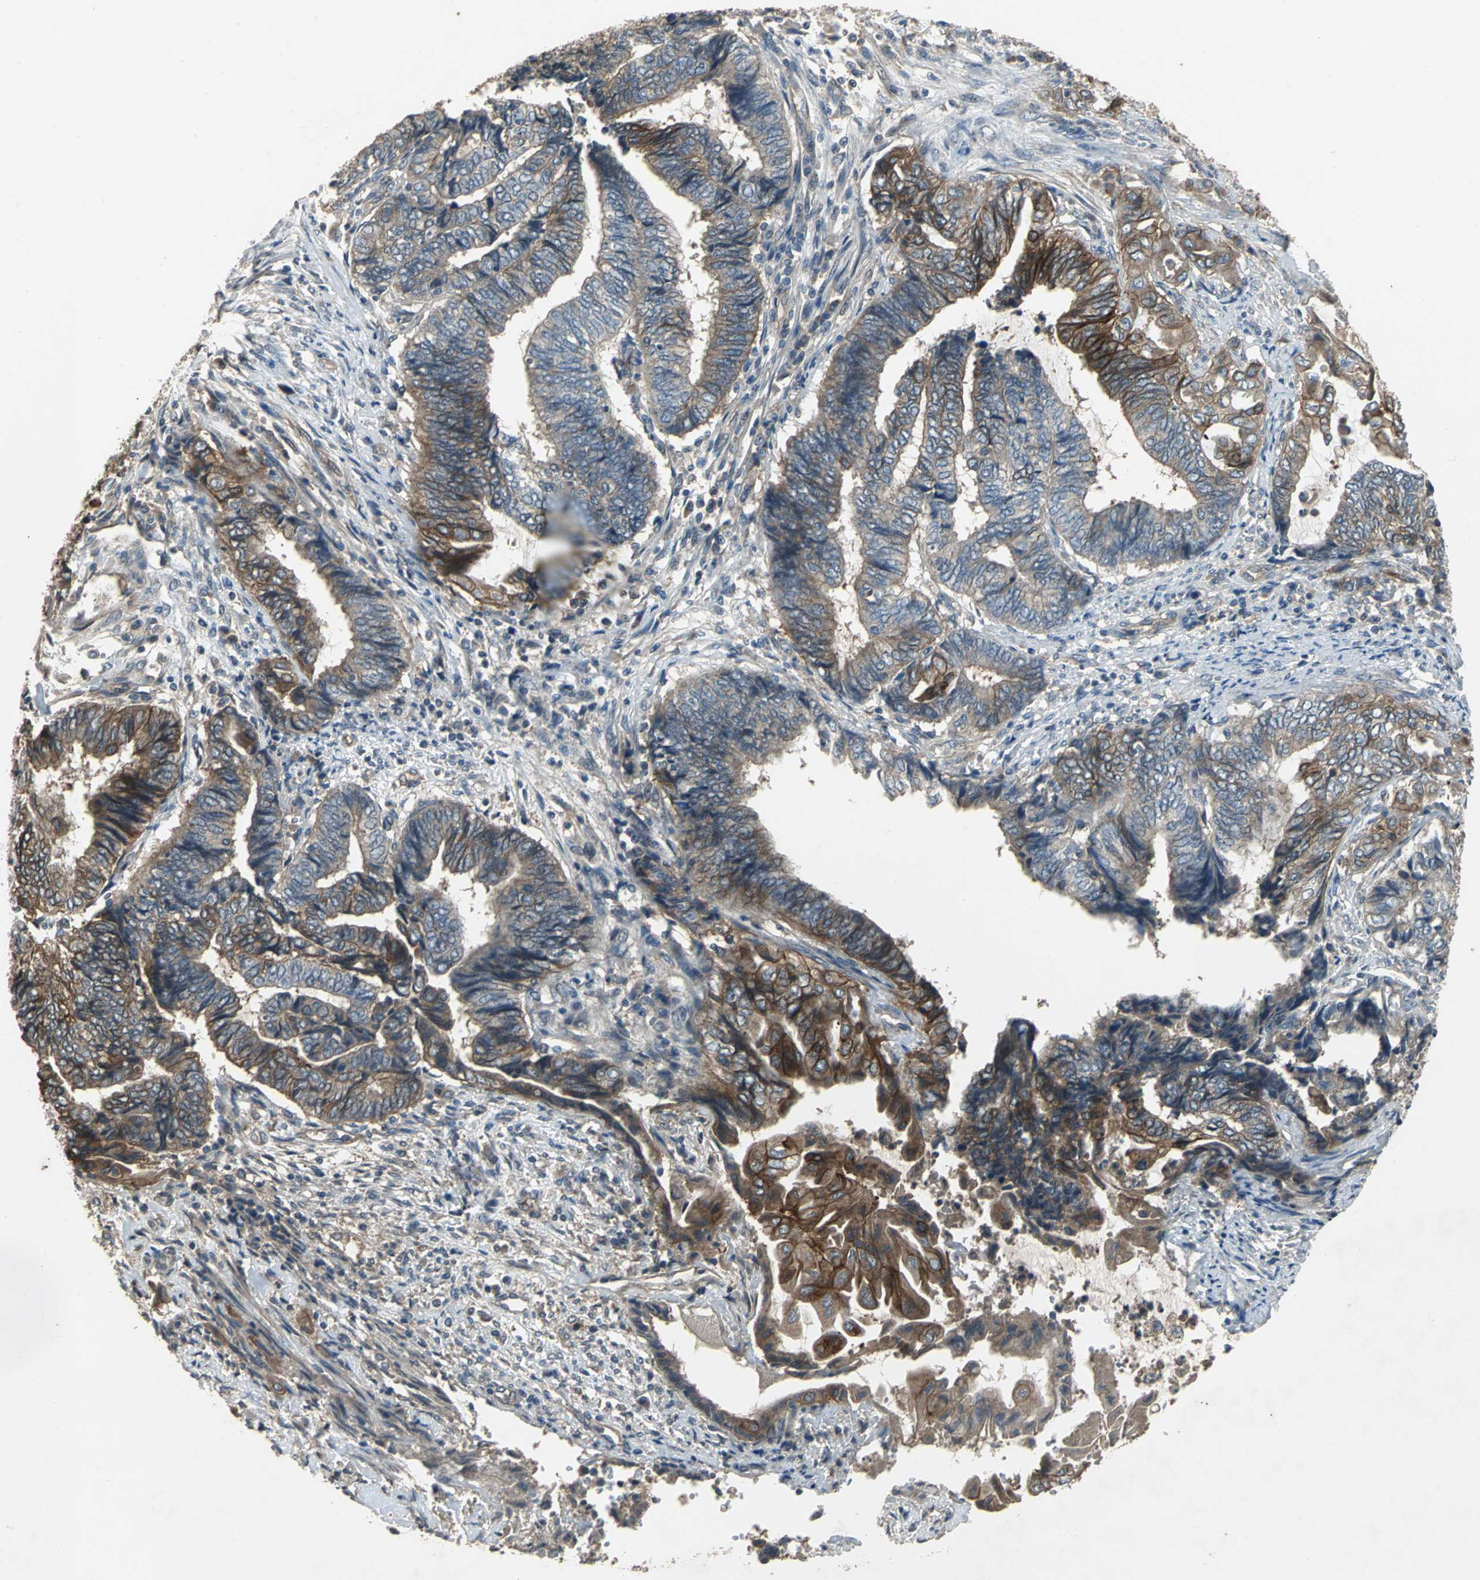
{"staining": {"intensity": "moderate", "quantity": ">75%", "location": "cytoplasmic/membranous"}, "tissue": "endometrial cancer", "cell_type": "Tumor cells", "image_type": "cancer", "snomed": [{"axis": "morphology", "description": "Adenocarcinoma, NOS"}, {"axis": "topography", "description": "Uterus"}, {"axis": "topography", "description": "Endometrium"}], "caption": "IHC staining of endometrial cancer, which reveals medium levels of moderate cytoplasmic/membranous staining in approximately >75% of tumor cells indicating moderate cytoplasmic/membranous protein positivity. The staining was performed using DAB (brown) for protein detection and nuclei were counterstained in hematoxylin (blue).", "gene": "MET", "patient": {"sex": "female", "age": 70}}